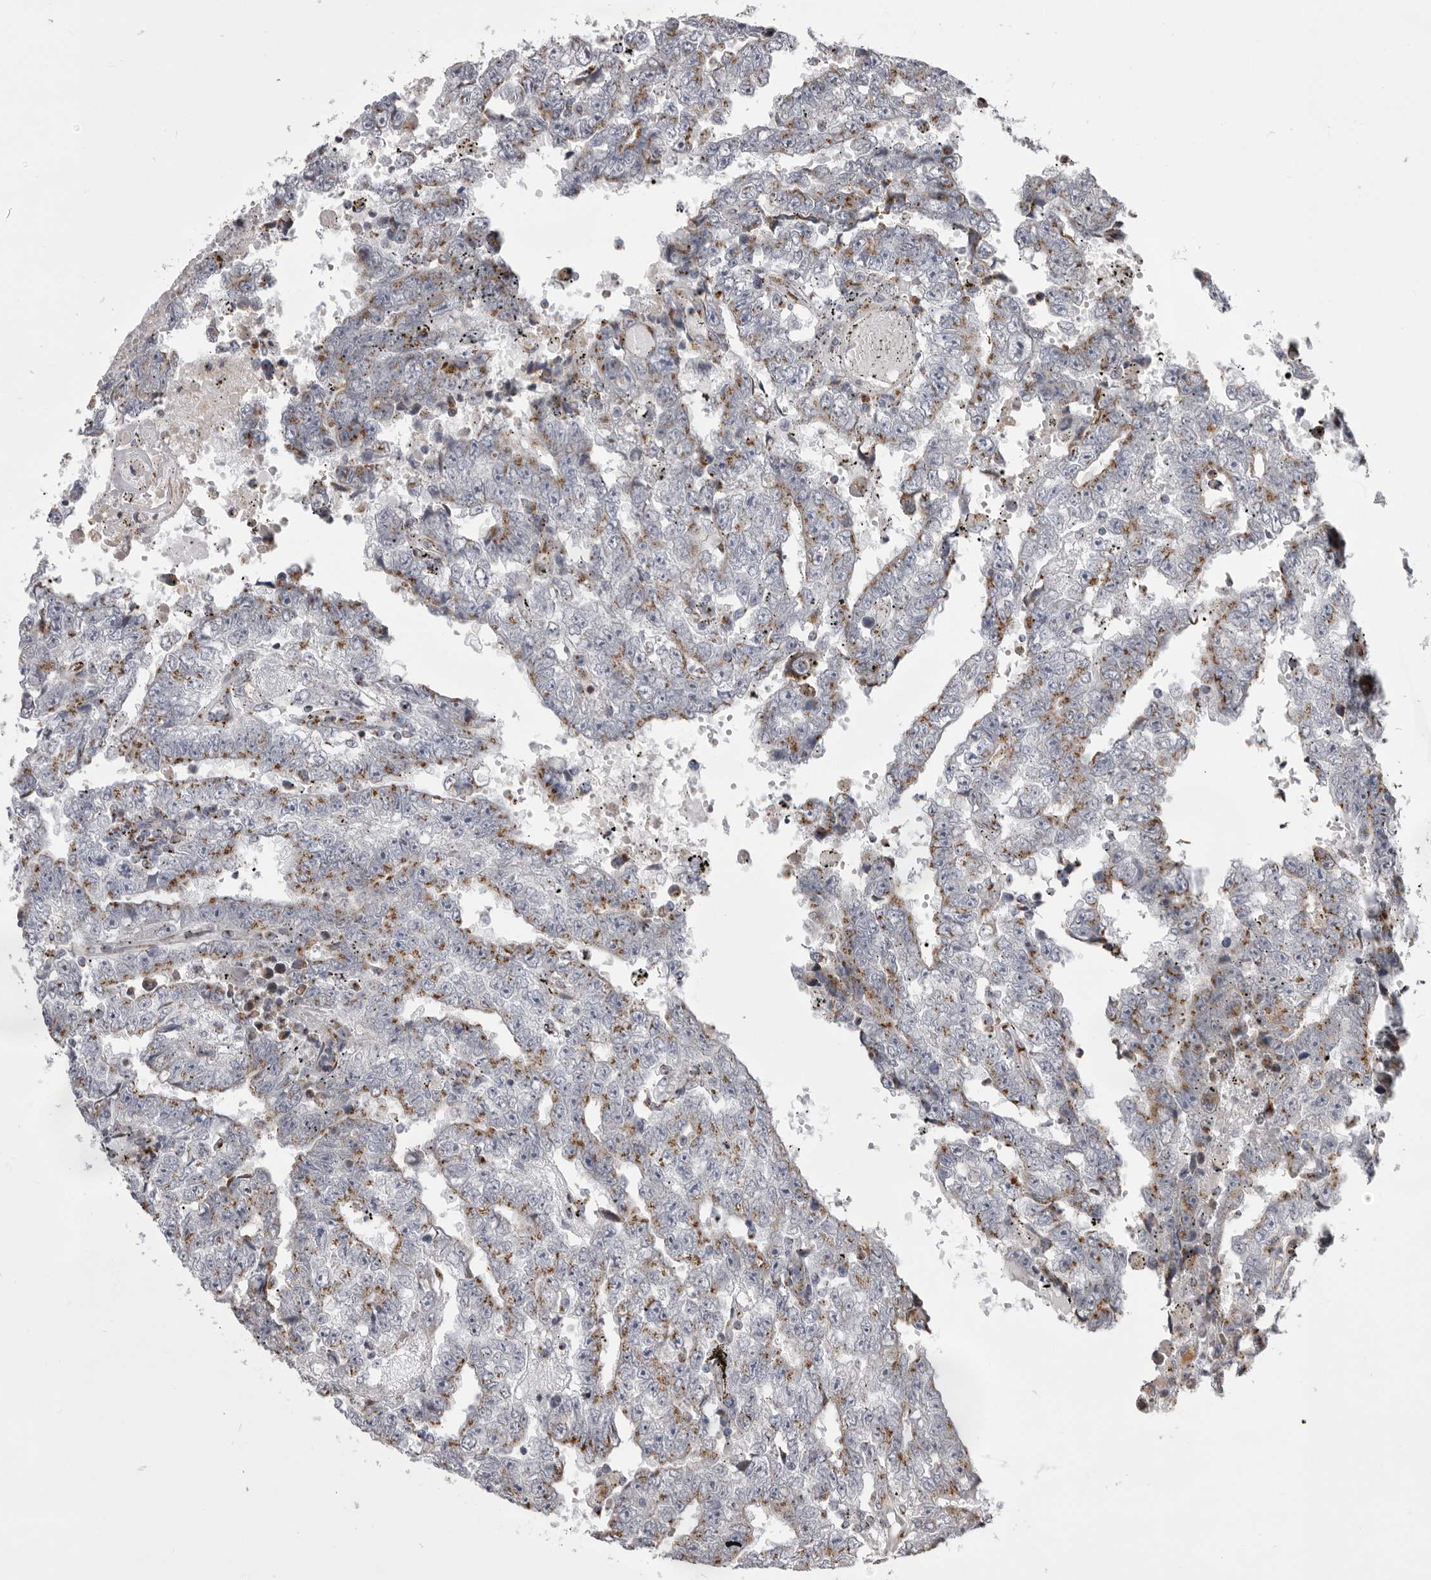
{"staining": {"intensity": "moderate", "quantity": "<25%", "location": "cytoplasmic/membranous"}, "tissue": "testis cancer", "cell_type": "Tumor cells", "image_type": "cancer", "snomed": [{"axis": "morphology", "description": "Carcinoma, Embryonal, NOS"}, {"axis": "topography", "description": "Testis"}], "caption": "Immunohistochemical staining of testis cancer demonstrates low levels of moderate cytoplasmic/membranous positivity in about <25% of tumor cells. (DAB IHC, brown staining for protein, blue staining for nuclei).", "gene": "WDR47", "patient": {"sex": "male", "age": 25}}